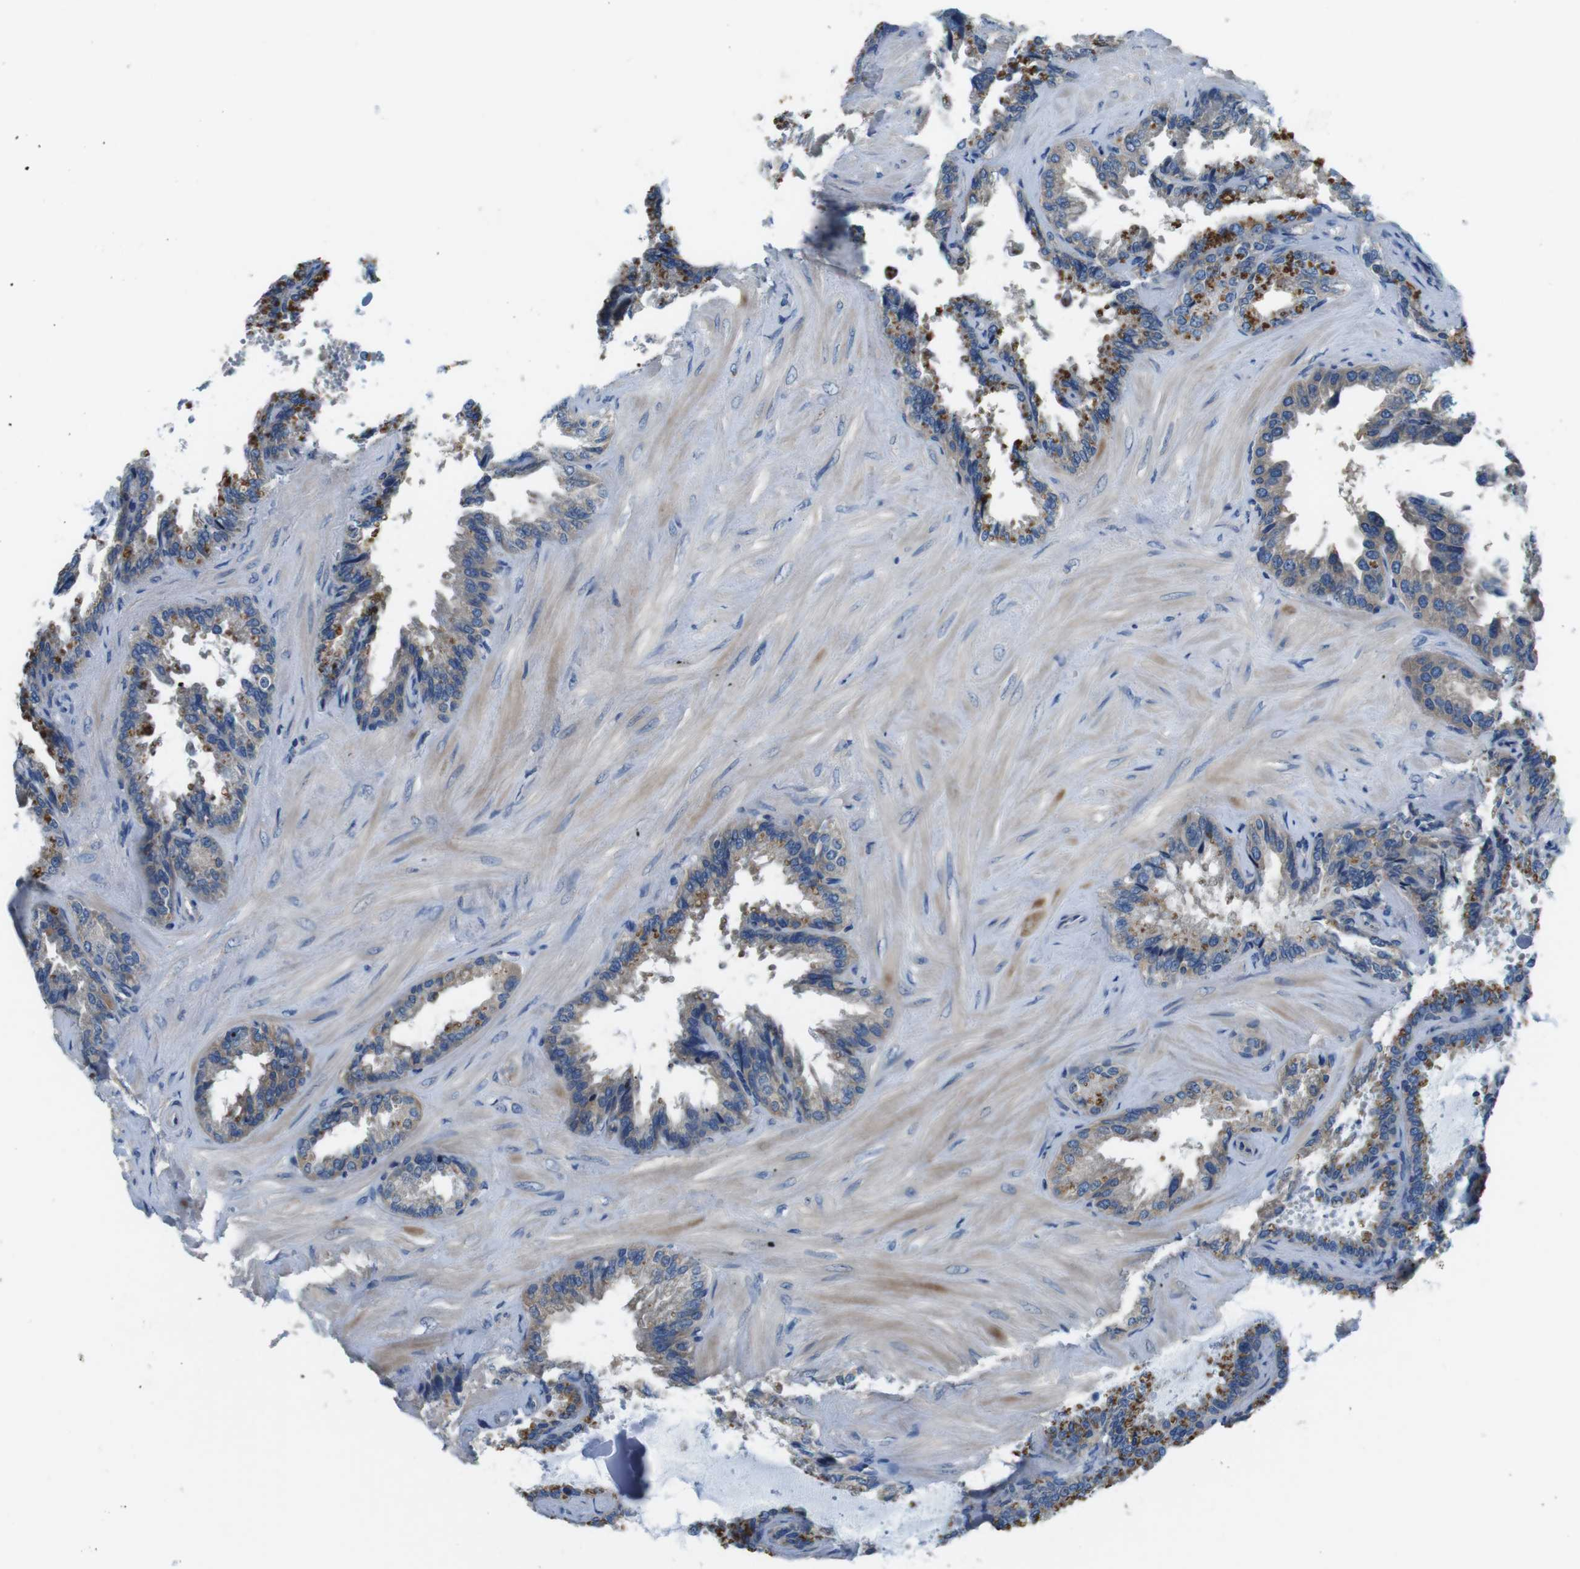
{"staining": {"intensity": "moderate", "quantity": "25%-75%", "location": "cytoplasmic/membranous"}, "tissue": "seminal vesicle", "cell_type": "Glandular cells", "image_type": "normal", "snomed": [{"axis": "morphology", "description": "Normal tissue, NOS"}, {"axis": "topography", "description": "Seminal veicle"}], "caption": "Immunohistochemical staining of normal seminal vesicle shows medium levels of moderate cytoplasmic/membranous expression in approximately 25%-75% of glandular cells.", "gene": "DENND4C", "patient": {"sex": "male", "age": 46}}